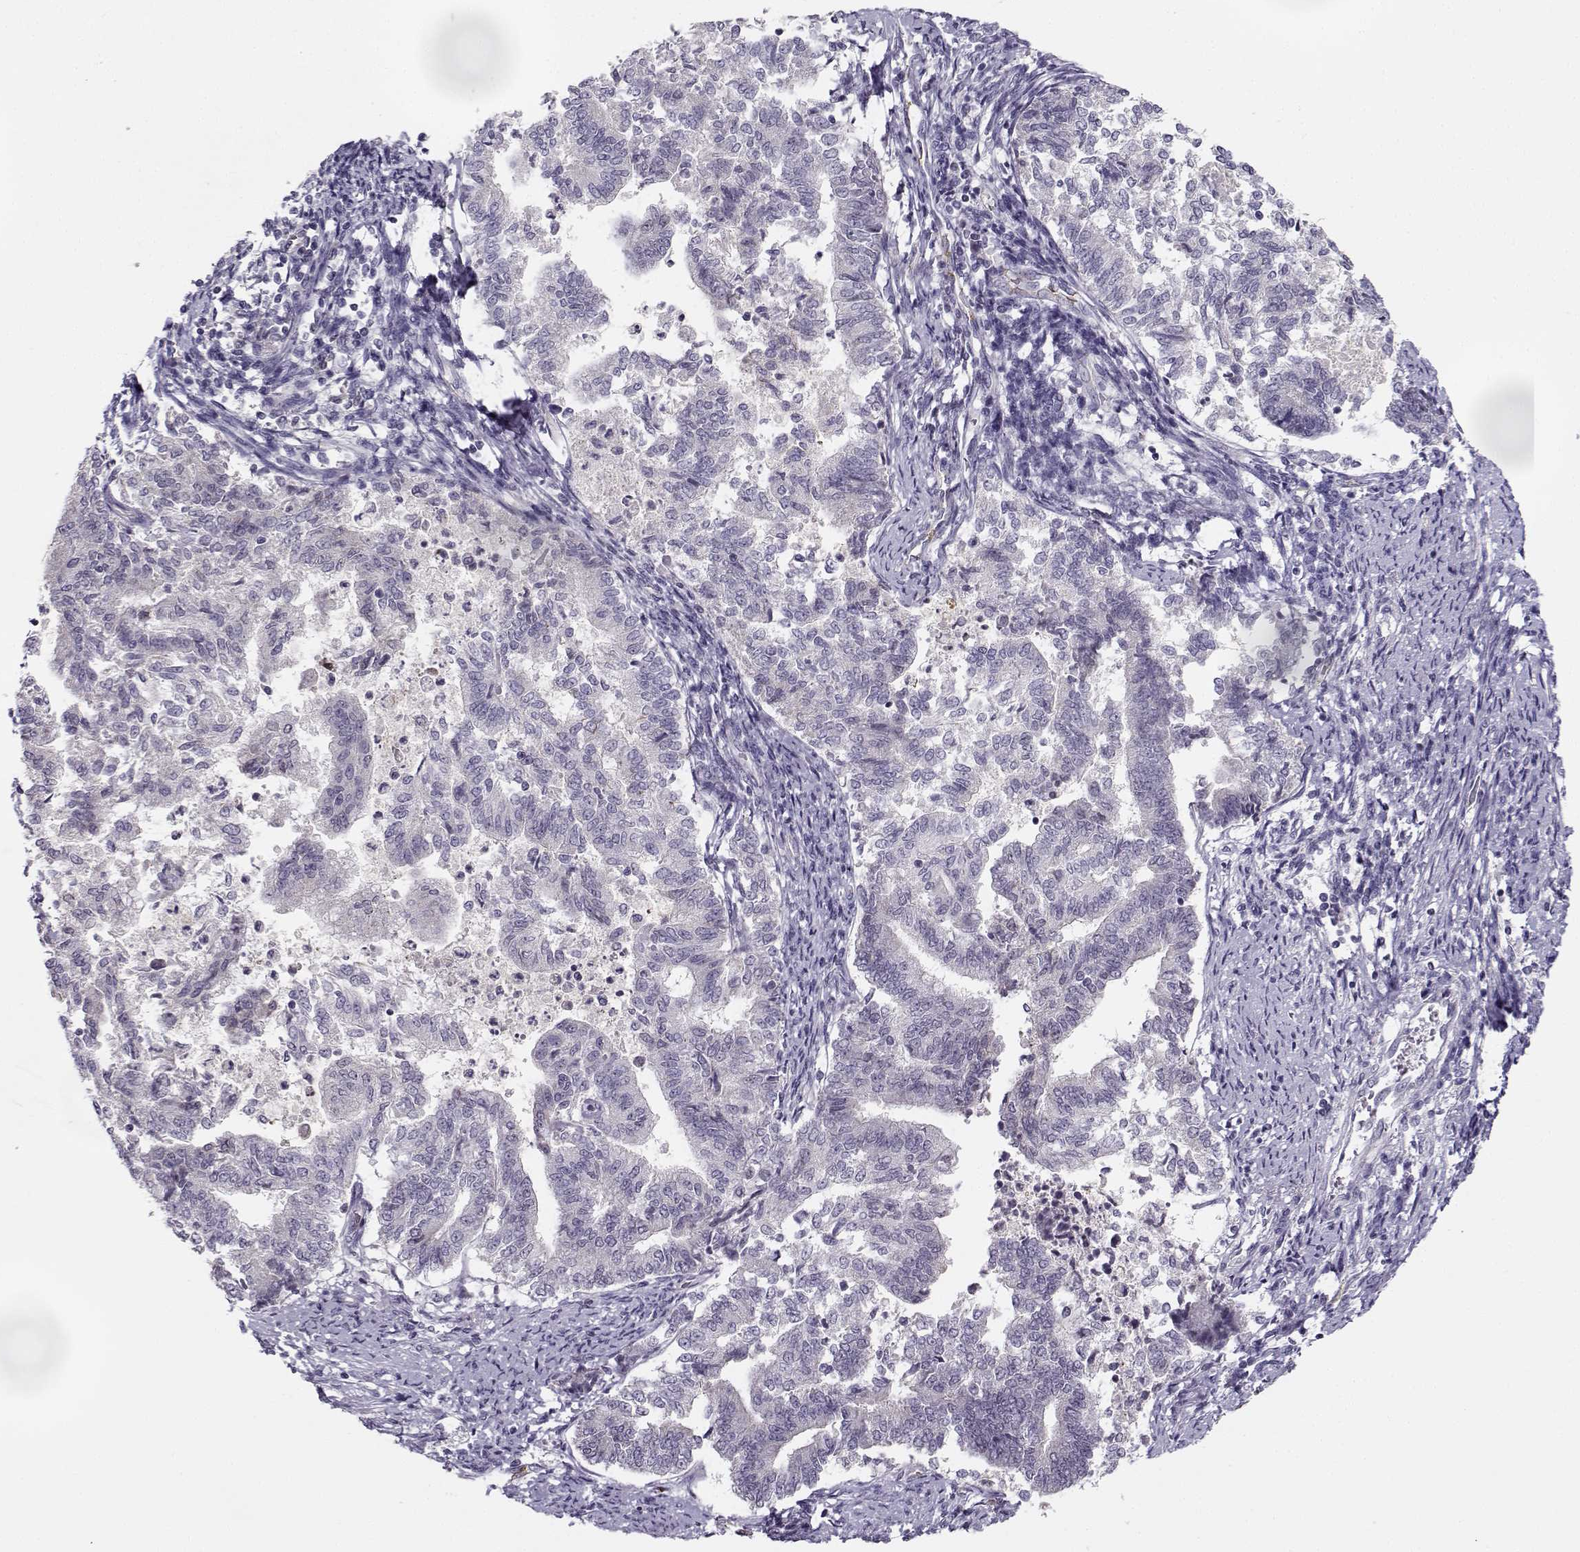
{"staining": {"intensity": "negative", "quantity": "none", "location": "none"}, "tissue": "endometrial cancer", "cell_type": "Tumor cells", "image_type": "cancer", "snomed": [{"axis": "morphology", "description": "Adenocarcinoma, NOS"}, {"axis": "topography", "description": "Endometrium"}], "caption": "IHC histopathology image of human endometrial cancer (adenocarcinoma) stained for a protein (brown), which demonstrates no staining in tumor cells.", "gene": "DDX25", "patient": {"sex": "female", "age": 65}}